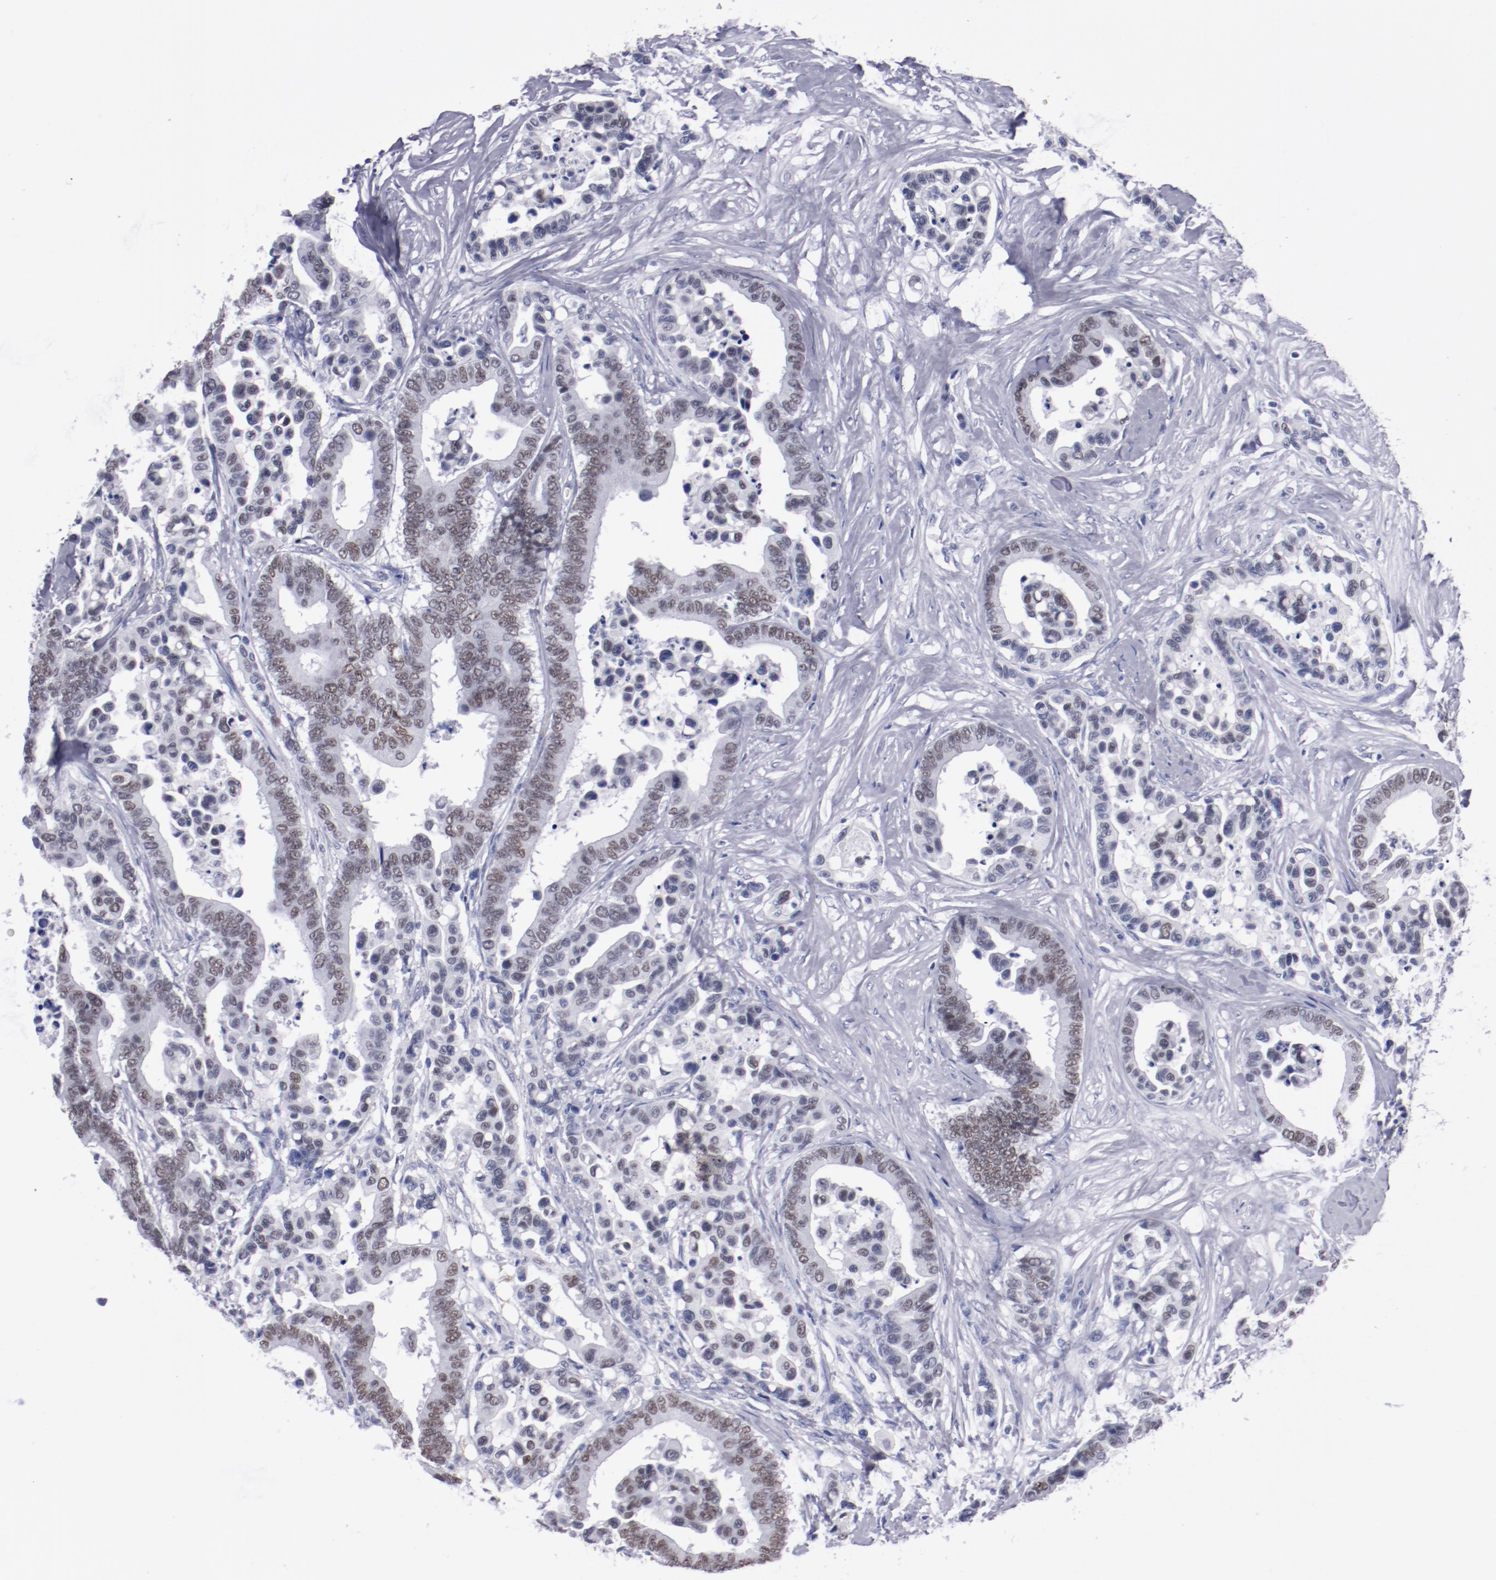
{"staining": {"intensity": "weak", "quantity": "25%-75%", "location": "nuclear"}, "tissue": "colorectal cancer", "cell_type": "Tumor cells", "image_type": "cancer", "snomed": [{"axis": "morphology", "description": "Adenocarcinoma, NOS"}, {"axis": "topography", "description": "Colon"}], "caption": "This is an image of immunohistochemistry (IHC) staining of colorectal cancer (adenocarcinoma), which shows weak expression in the nuclear of tumor cells.", "gene": "HNF1B", "patient": {"sex": "male", "age": 82}}